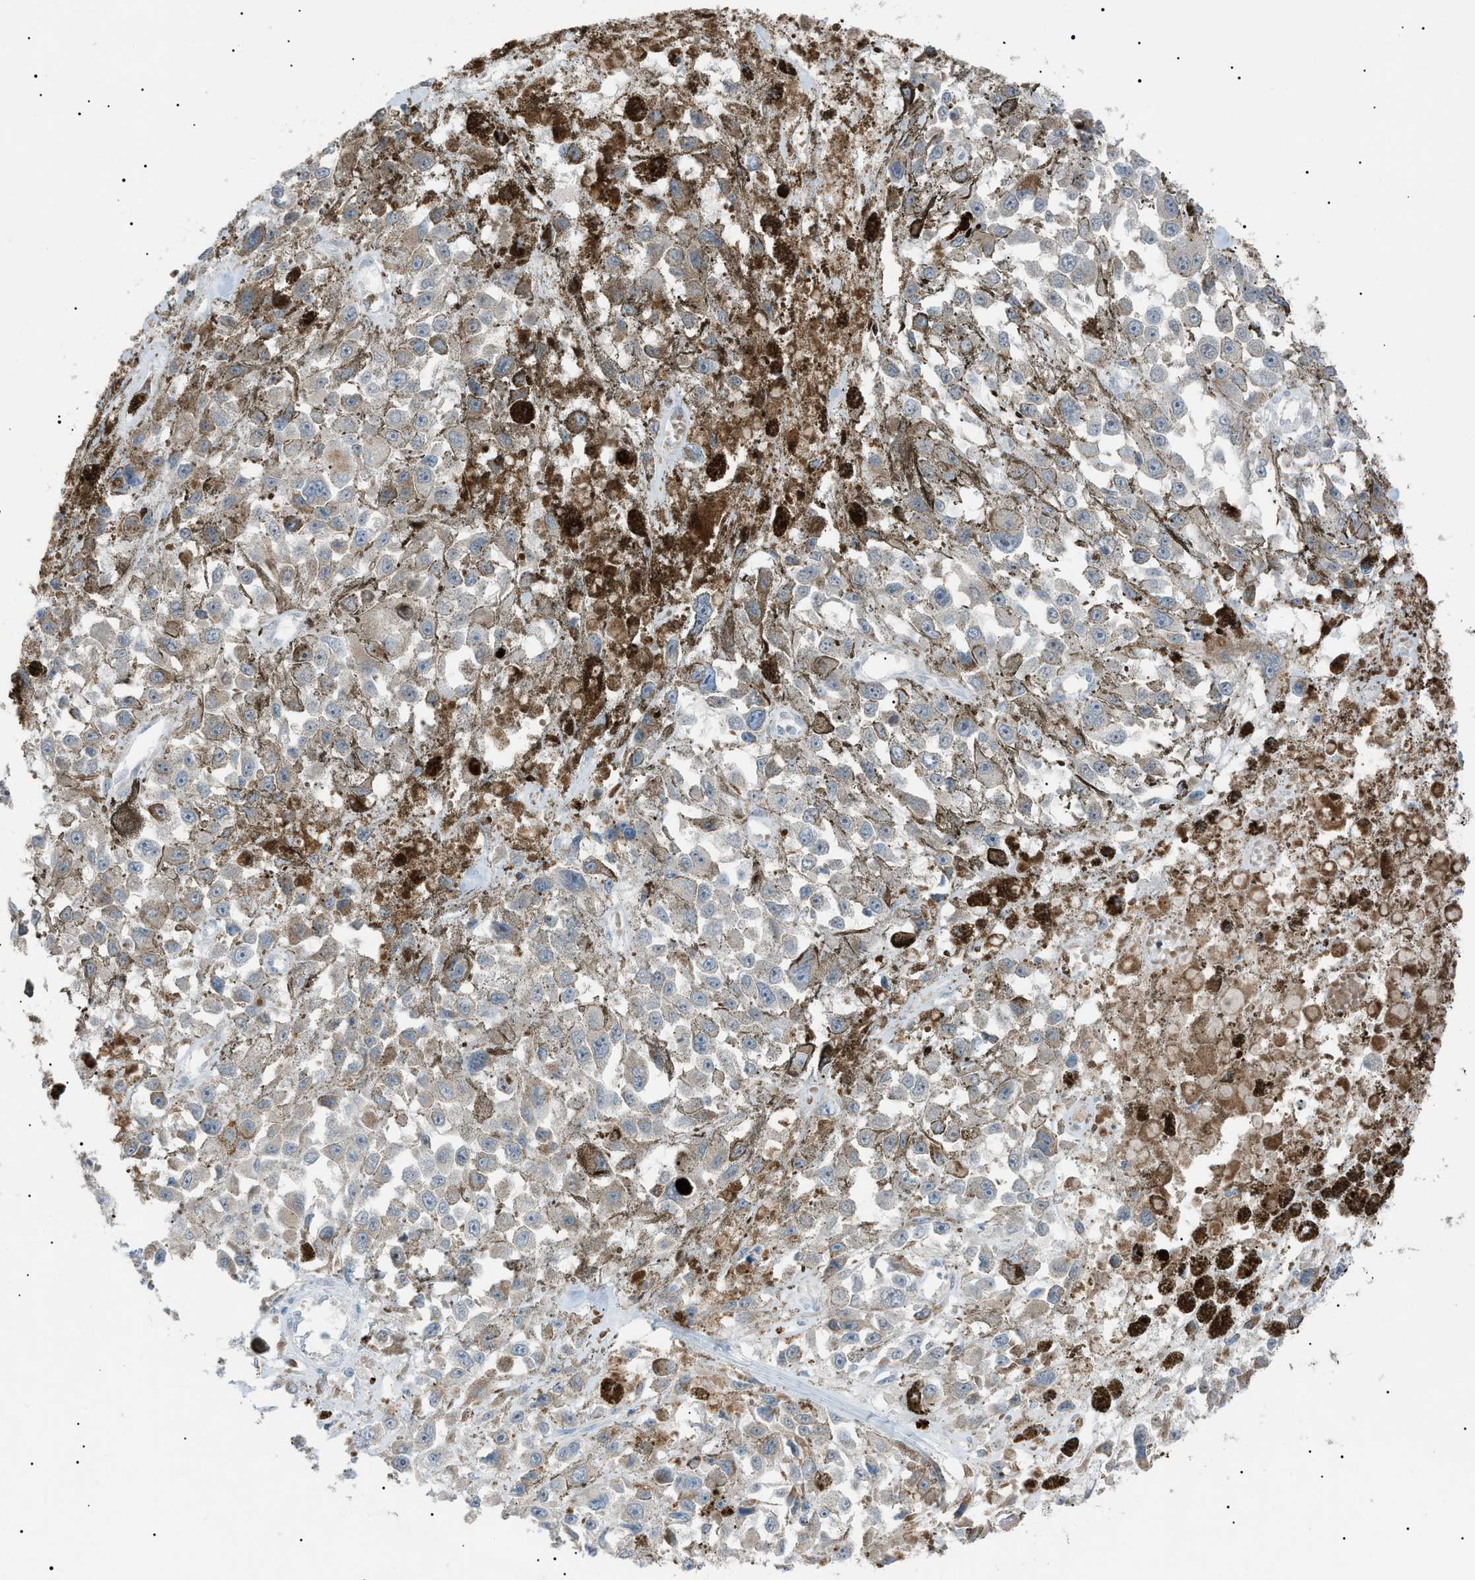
{"staining": {"intensity": "moderate", "quantity": "25%-75%", "location": "cytoplasmic/membranous"}, "tissue": "melanoma", "cell_type": "Tumor cells", "image_type": "cancer", "snomed": [{"axis": "morphology", "description": "Malignant melanoma, Metastatic site"}, {"axis": "topography", "description": "Lymph node"}], "caption": "Melanoma tissue exhibits moderate cytoplasmic/membranous staining in about 25%-75% of tumor cells (Brightfield microscopy of DAB IHC at high magnification).", "gene": "ZNF516", "patient": {"sex": "male", "age": 59}}